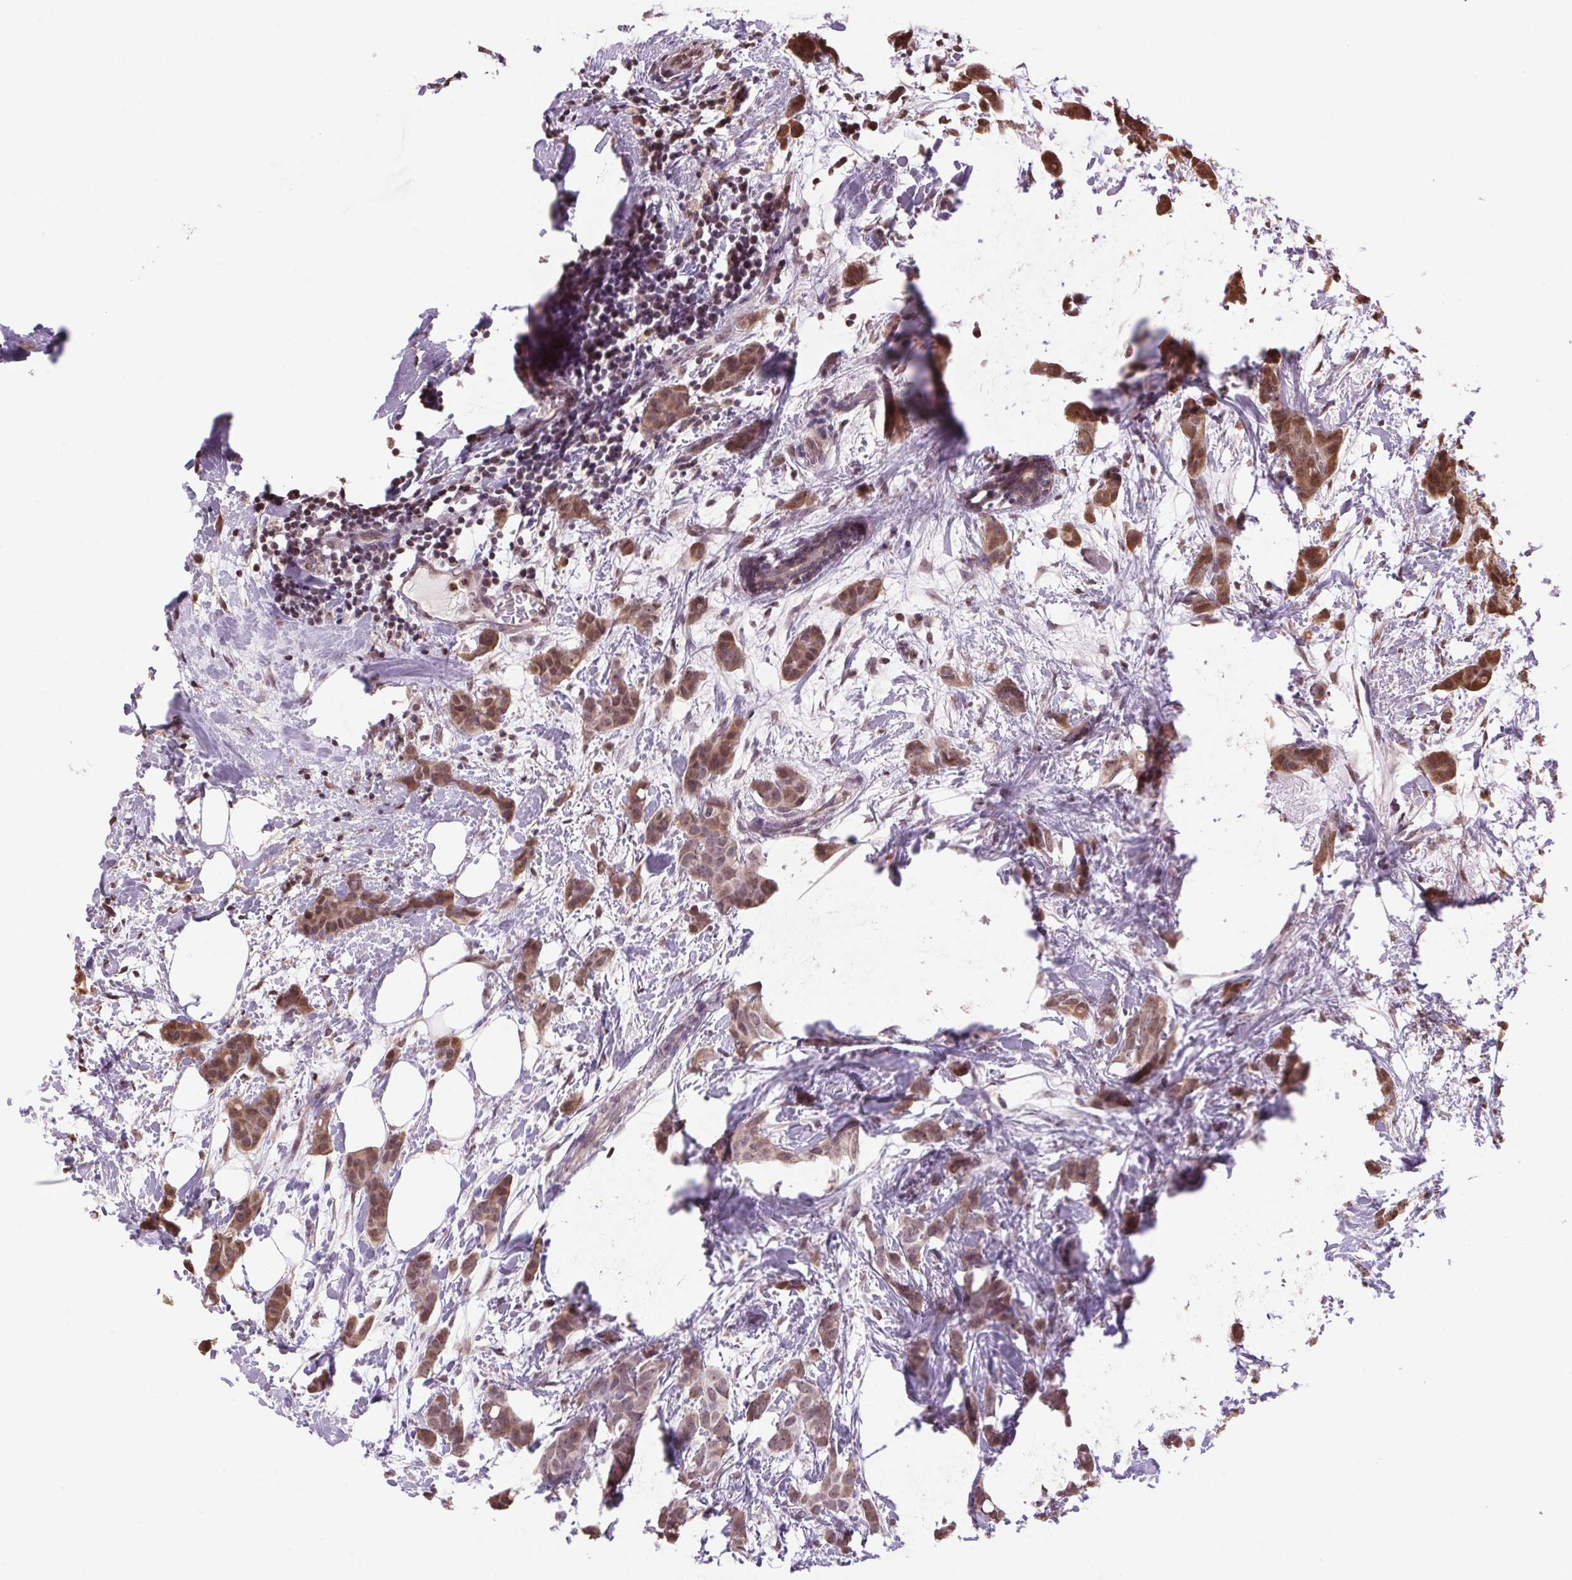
{"staining": {"intensity": "moderate", "quantity": ">75%", "location": "cytoplasmic/membranous,nuclear"}, "tissue": "breast cancer", "cell_type": "Tumor cells", "image_type": "cancer", "snomed": [{"axis": "morphology", "description": "Duct carcinoma"}, {"axis": "topography", "description": "Breast"}], "caption": "An immunohistochemistry photomicrograph of tumor tissue is shown. Protein staining in brown shows moderate cytoplasmic/membranous and nuclear positivity in breast cancer within tumor cells.", "gene": "VWA3B", "patient": {"sex": "female", "age": 62}}